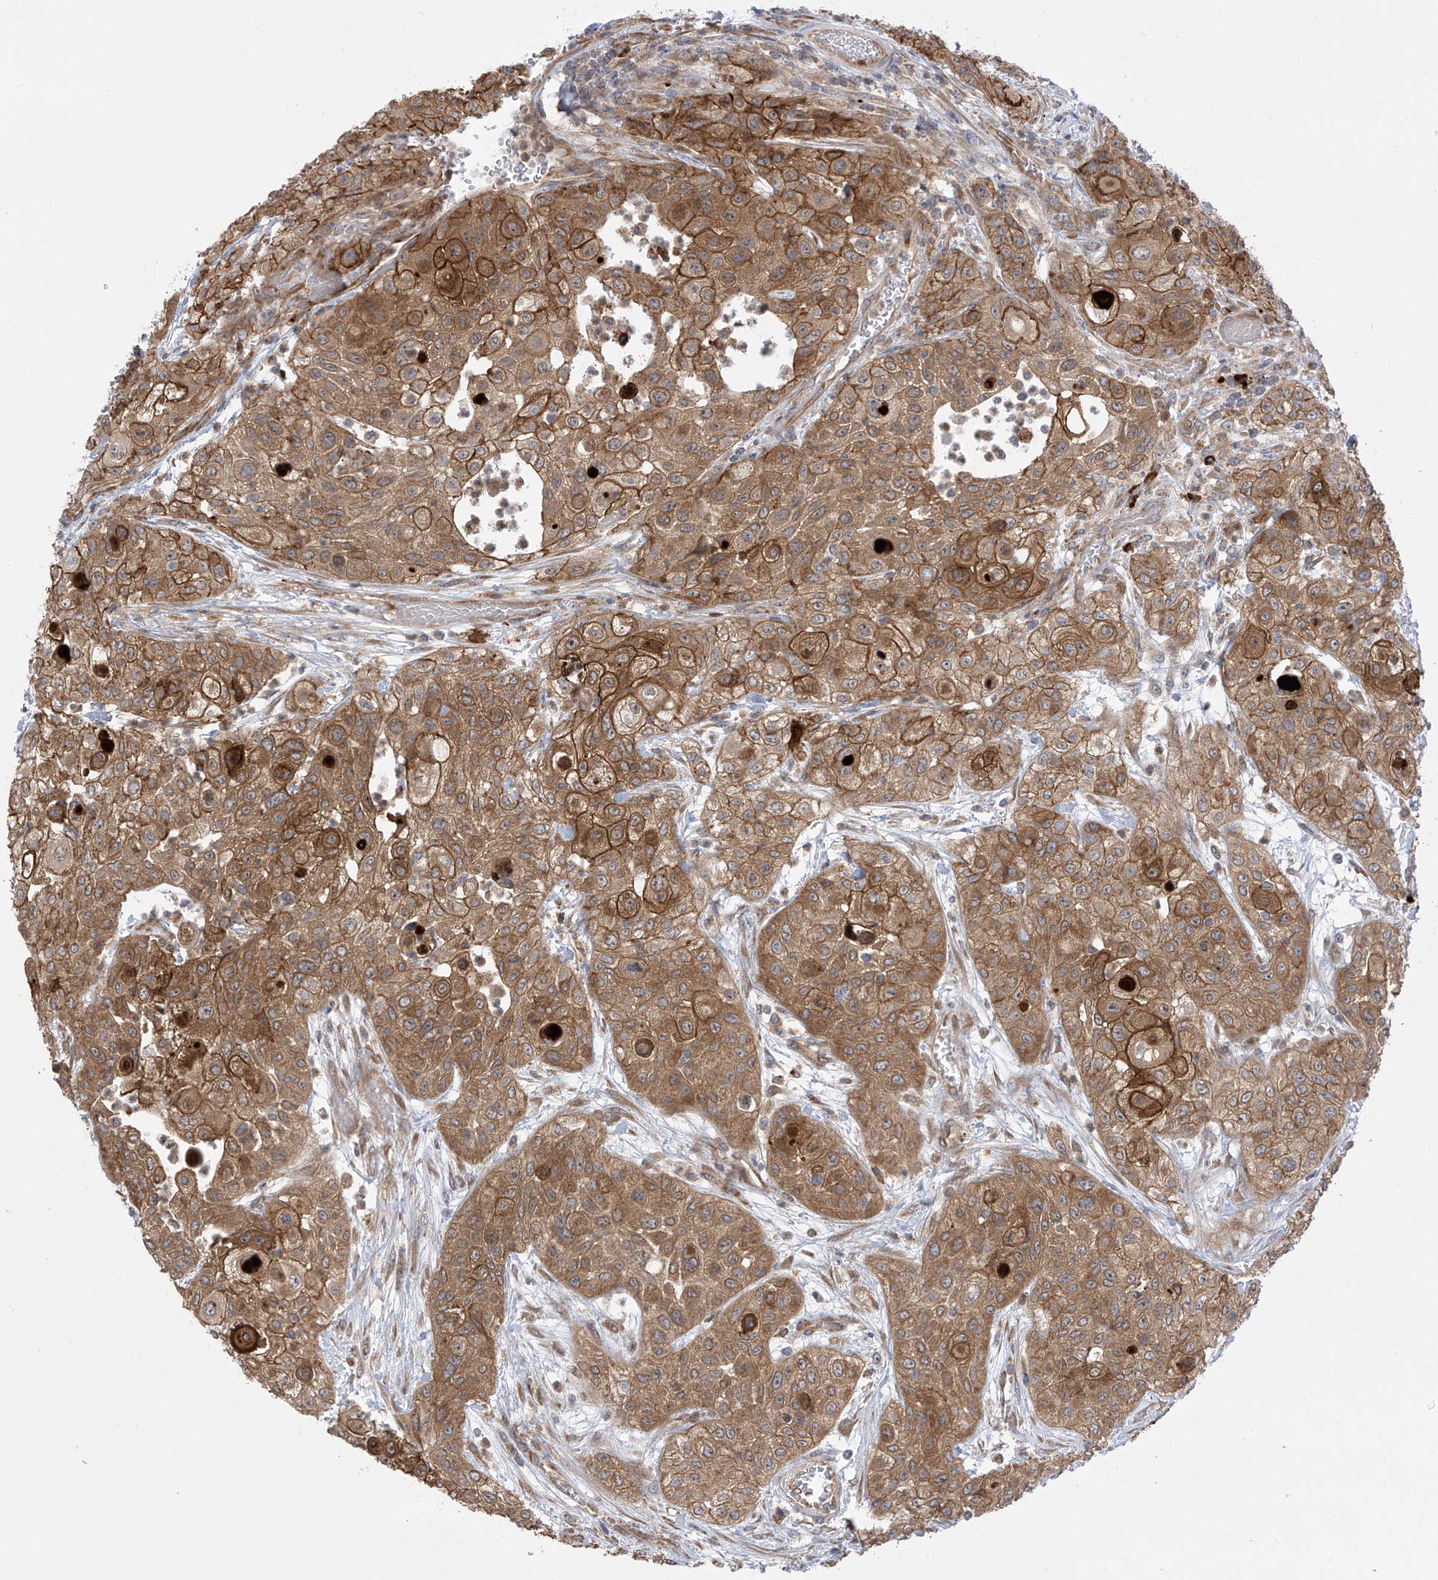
{"staining": {"intensity": "strong", "quantity": "25%-75%", "location": "cytoplasmic/membranous"}, "tissue": "urothelial cancer", "cell_type": "Tumor cells", "image_type": "cancer", "snomed": [{"axis": "morphology", "description": "Urothelial carcinoma, High grade"}, {"axis": "topography", "description": "Urinary bladder"}], "caption": "There is high levels of strong cytoplasmic/membranous positivity in tumor cells of urothelial cancer, as demonstrated by immunohistochemical staining (brown color).", "gene": "KIAA1522", "patient": {"sex": "female", "age": 79}}